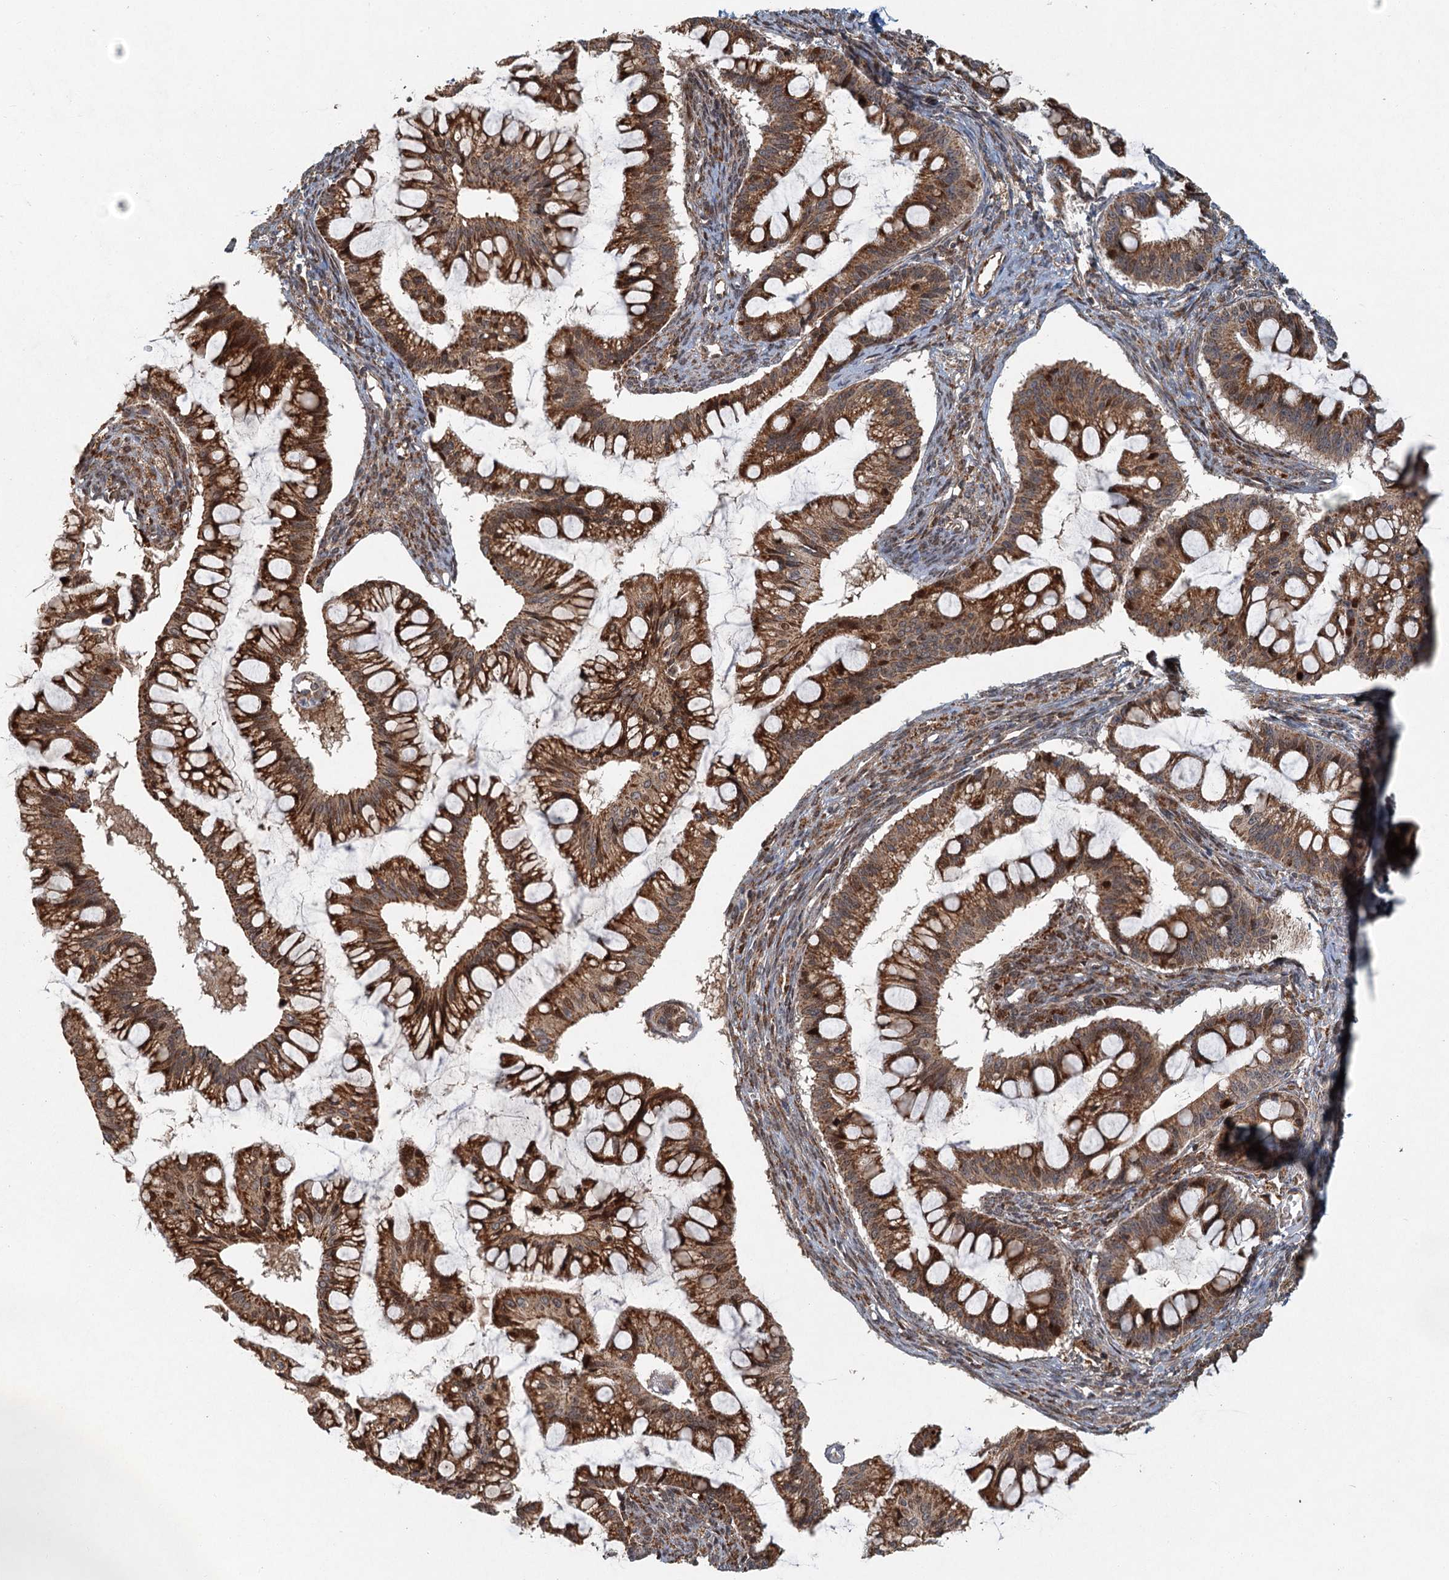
{"staining": {"intensity": "strong", "quantity": ">75%", "location": "cytoplasmic/membranous,nuclear"}, "tissue": "ovarian cancer", "cell_type": "Tumor cells", "image_type": "cancer", "snomed": [{"axis": "morphology", "description": "Cystadenocarcinoma, mucinous, NOS"}, {"axis": "topography", "description": "Ovary"}], "caption": "Immunohistochemical staining of mucinous cystadenocarcinoma (ovarian) shows high levels of strong cytoplasmic/membranous and nuclear positivity in about >75% of tumor cells. (DAB IHC with brightfield microscopy, high magnification).", "gene": "SRPX2", "patient": {"sex": "female", "age": 73}}